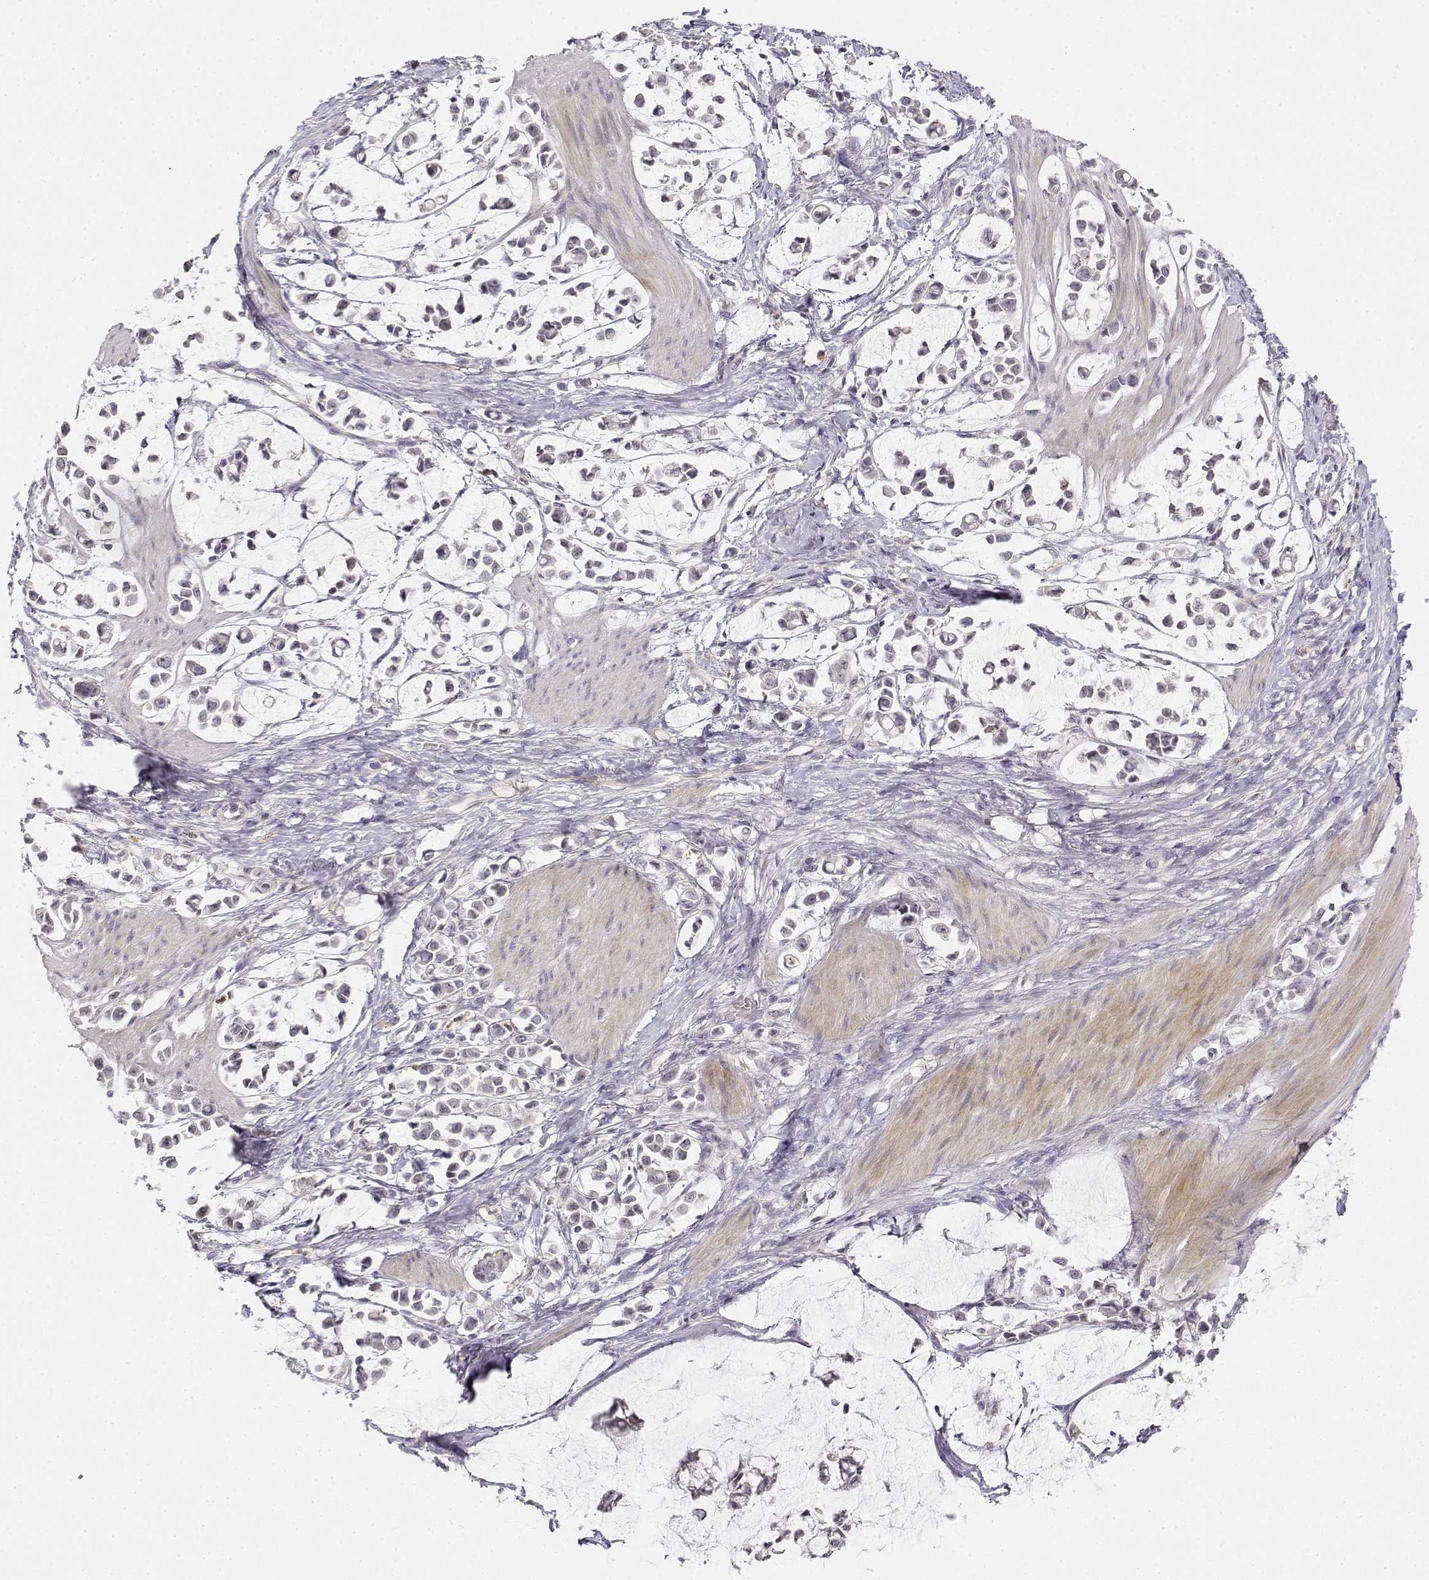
{"staining": {"intensity": "negative", "quantity": "none", "location": "none"}, "tissue": "stomach cancer", "cell_type": "Tumor cells", "image_type": "cancer", "snomed": [{"axis": "morphology", "description": "Adenocarcinoma, NOS"}, {"axis": "topography", "description": "Stomach"}], "caption": "Stomach adenocarcinoma was stained to show a protein in brown. There is no significant positivity in tumor cells.", "gene": "GLIPR1L2", "patient": {"sex": "male", "age": 82}}